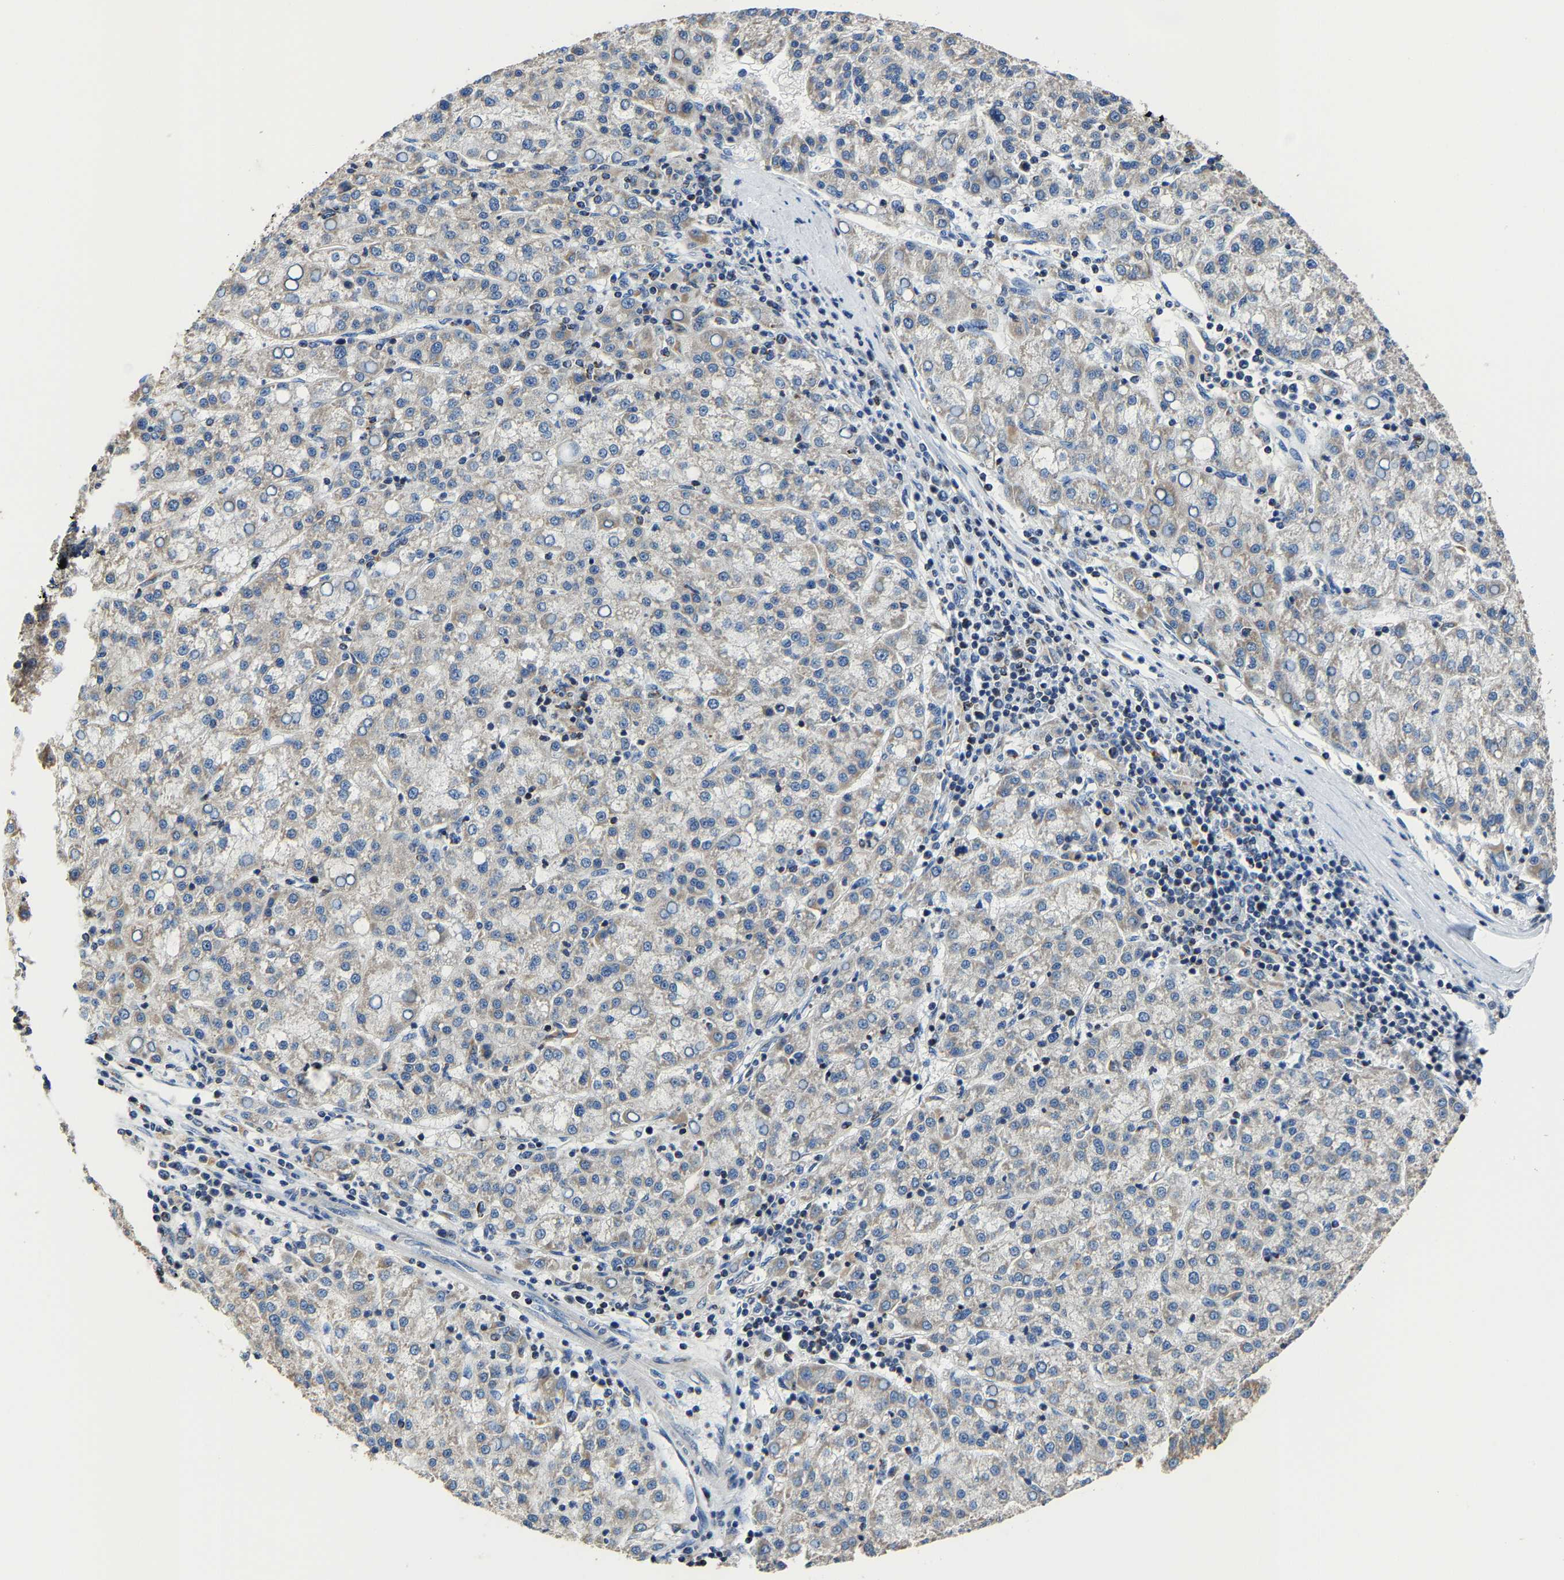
{"staining": {"intensity": "moderate", "quantity": ">75%", "location": "cytoplasmic/membranous"}, "tissue": "liver cancer", "cell_type": "Tumor cells", "image_type": "cancer", "snomed": [{"axis": "morphology", "description": "Carcinoma, Hepatocellular, NOS"}, {"axis": "topography", "description": "Liver"}], "caption": "Protein analysis of liver cancer tissue demonstrates moderate cytoplasmic/membranous staining in about >75% of tumor cells.", "gene": "AGK", "patient": {"sex": "female", "age": 58}}